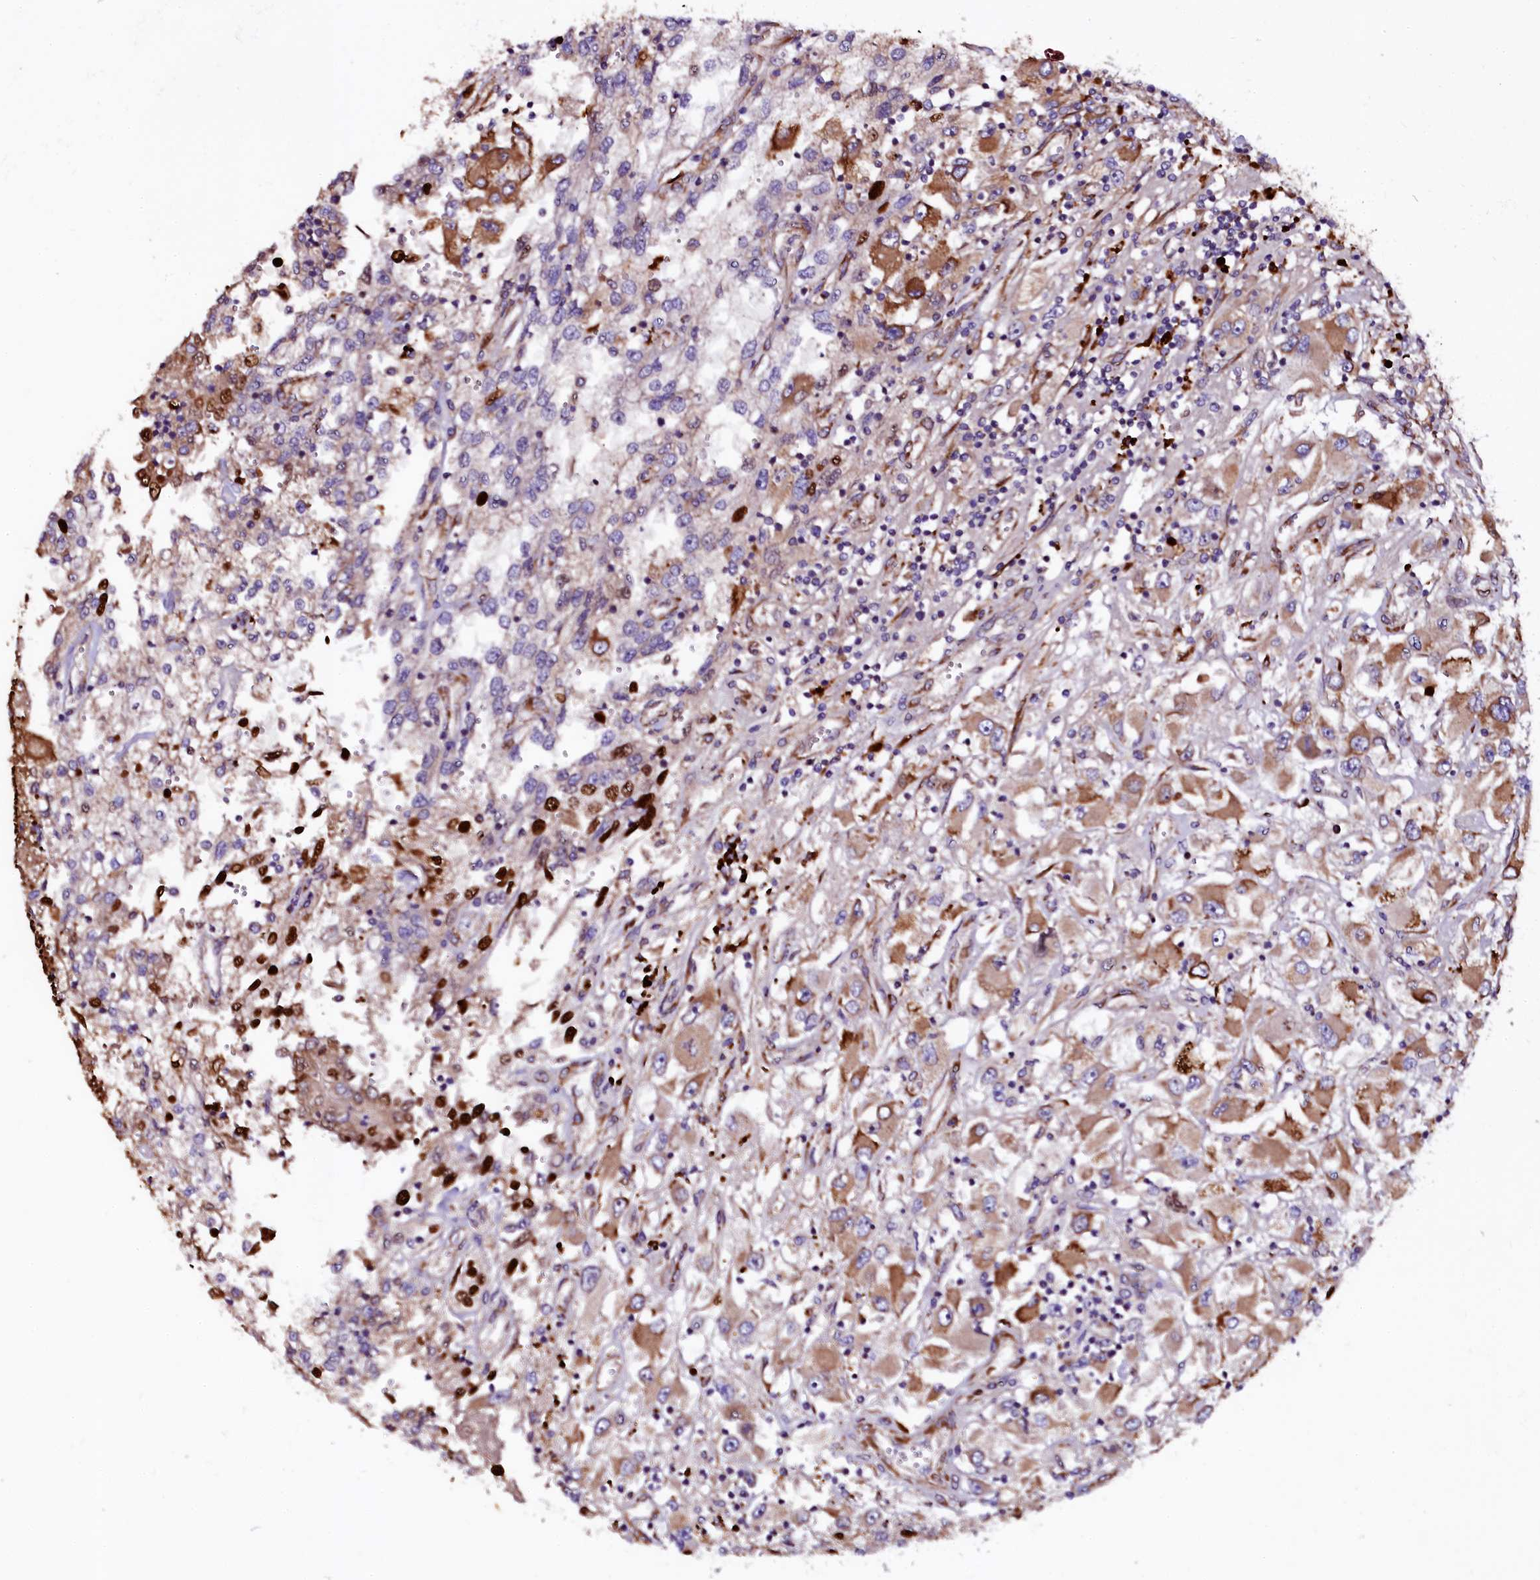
{"staining": {"intensity": "moderate", "quantity": "25%-75%", "location": "cytoplasmic/membranous"}, "tissue": "renal cancer", "cell_type": "Tumor cells", "image_type": "cancer", "snomed": [{"axis": "morphology", "description": "Adenocarcinoma, NOS"}, {"axis": "topography", "description": "Kidney"}], "caption": "Renal cancer (adenocarcinoma) stained for a protein shows moderate cytoplasmic/membranous positivity in tumor cells.", "gene": "N4BP1", "patient": {"sex": "female", "age": 52}}